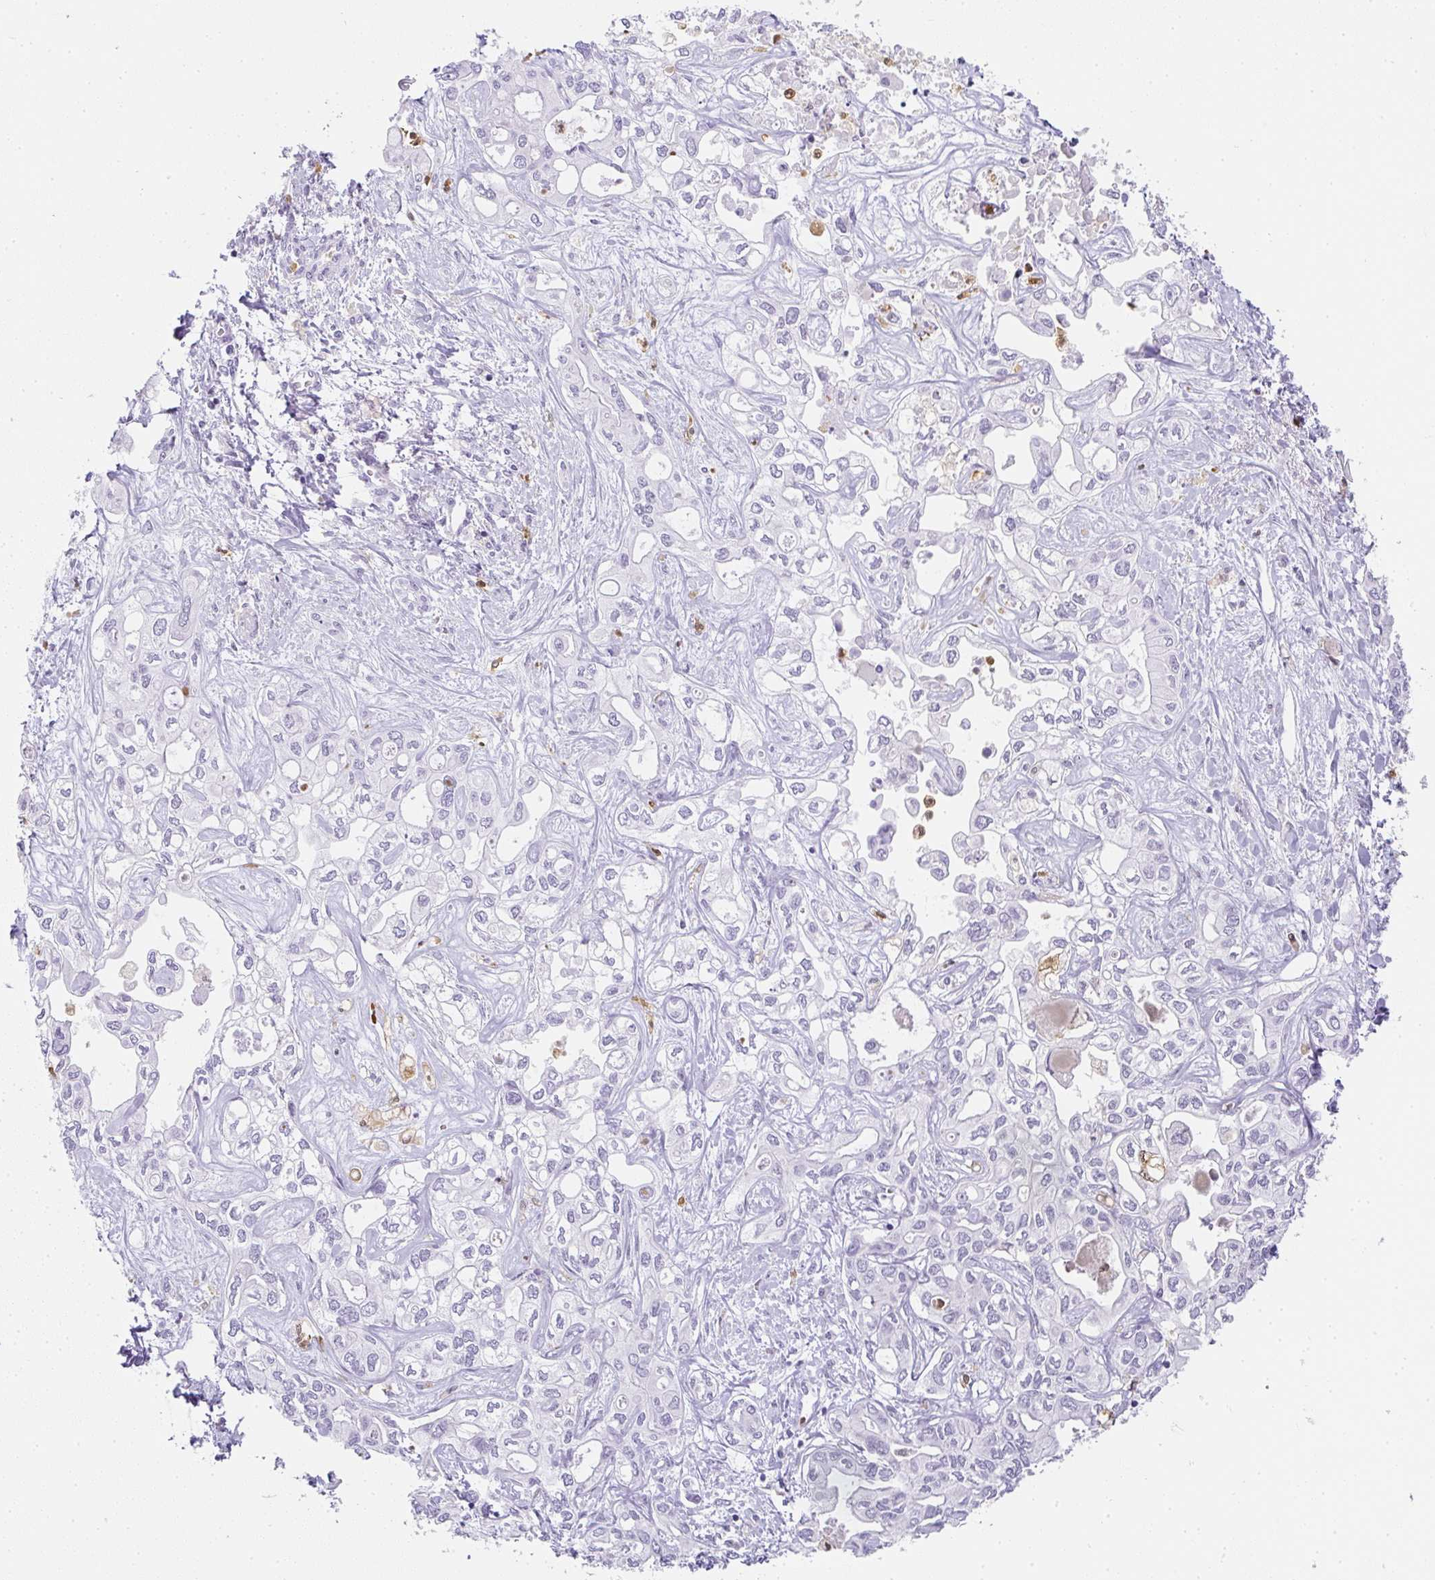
{"staining": {"intensity": "negative", "quantity": "none", "location": "none"}, "tissue": "liver cancer", "cell_type": "Tumor cells", "image_type": "cancer", "snomed": [{"axis": "morphology", "description": "Cholangiocarcinoma"}, {"axis": "topography", "description": "Liver"}], "caption": "This is an immunohistochemistry image of liver cholangiocarcinoma. There is no staining in tumor cells.", "gene": "HK3", "patient": {"sex": "female", "age": 64}}